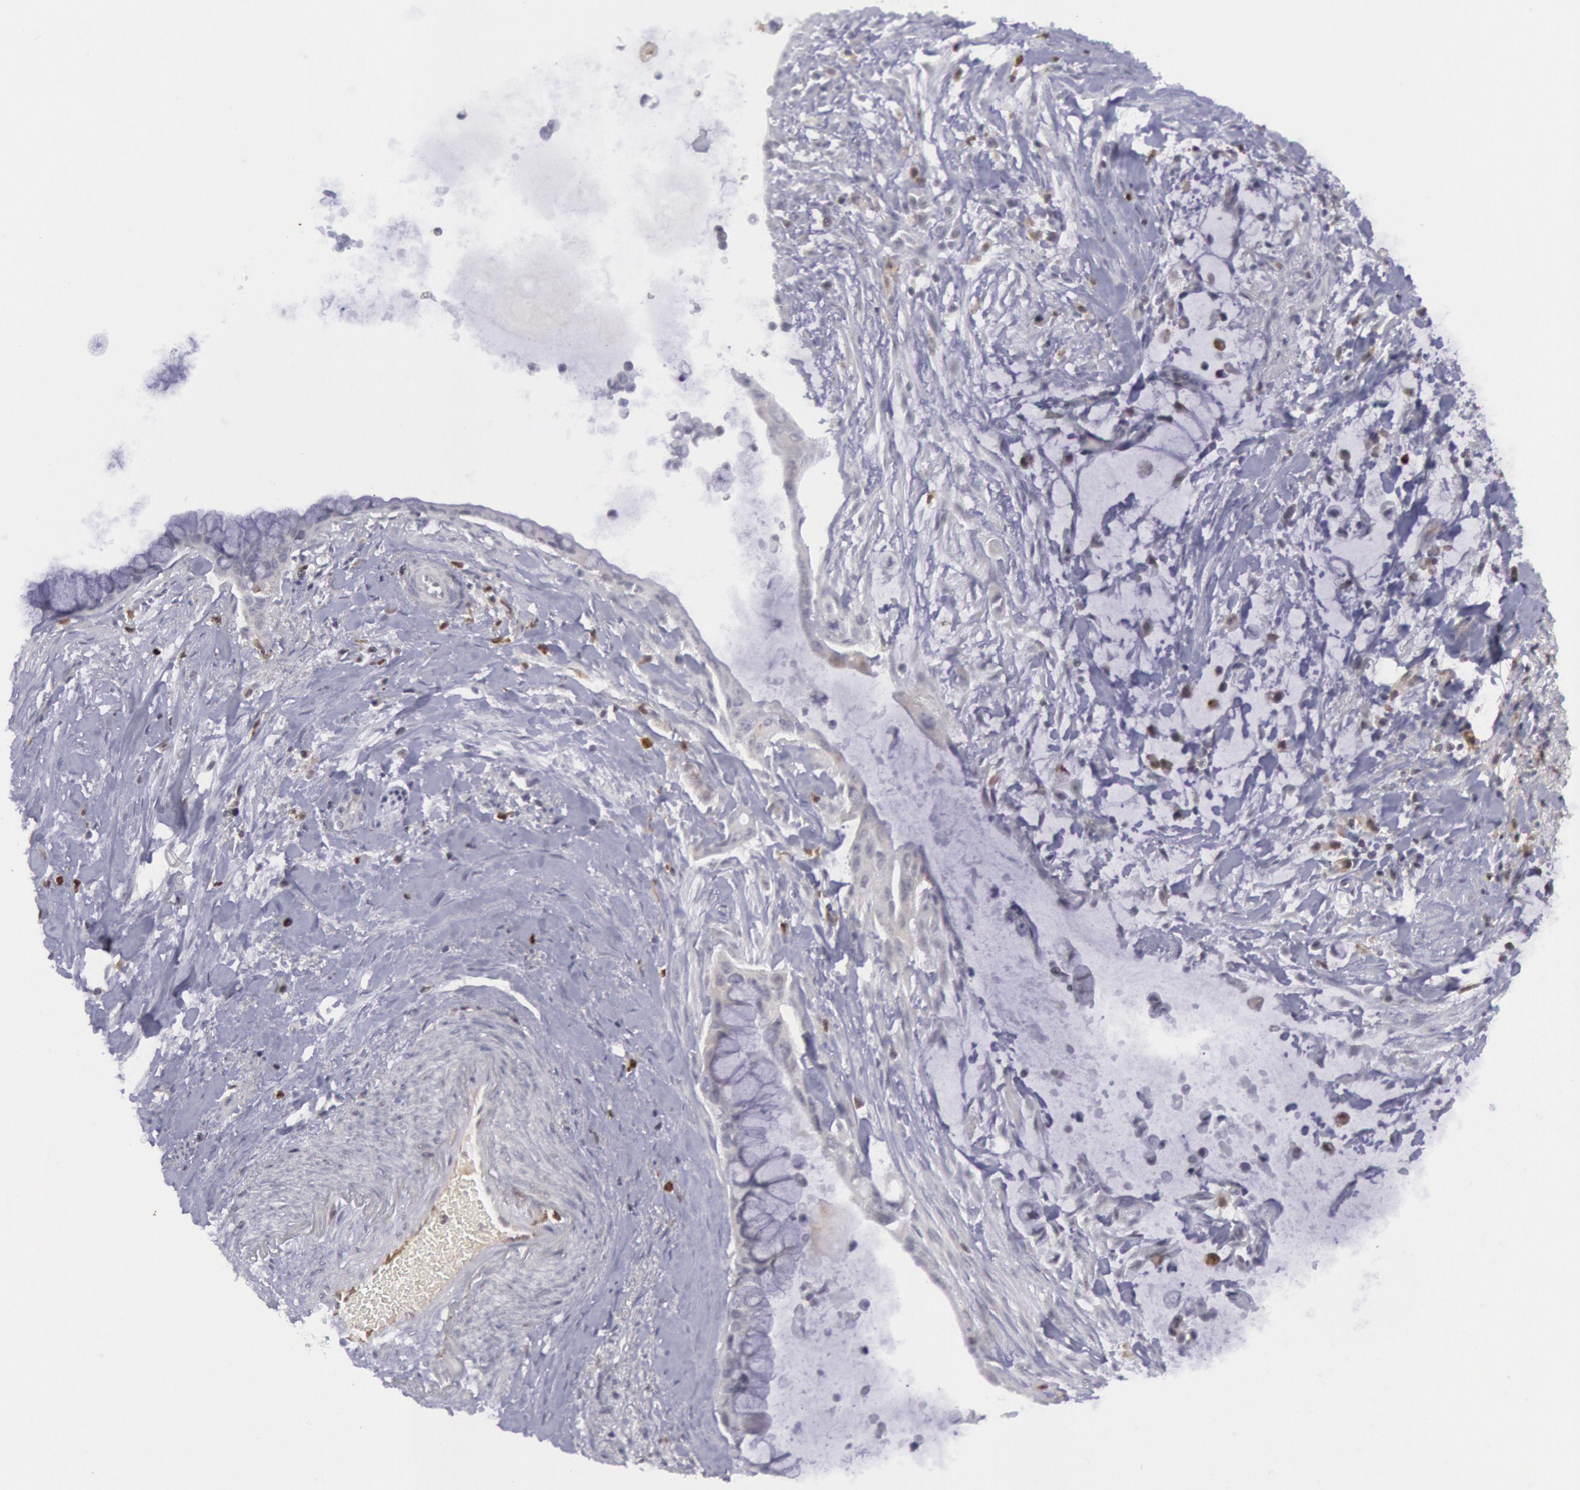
{"staining": {"intensity": "negative", "quantity": "none", "location": "none"}, "tissue": "pancreatic cancer", "cell_type": "Tumor cells", "image_type": "cancer", "snomed": [{"axis": "morphology", "description": "Adenocarcinoma, NOS"}, {"axis": "topography", "description": "Pancreas"}], "caption": "Immunohistochemistry (IHC) image of pancreatic cancer (adenocarcinoma) stained for a protein (brown), which demonstrates no staining in tumor cells.", "gene": "PTGS2", "patient": {"sex": "male", "age": 59}}